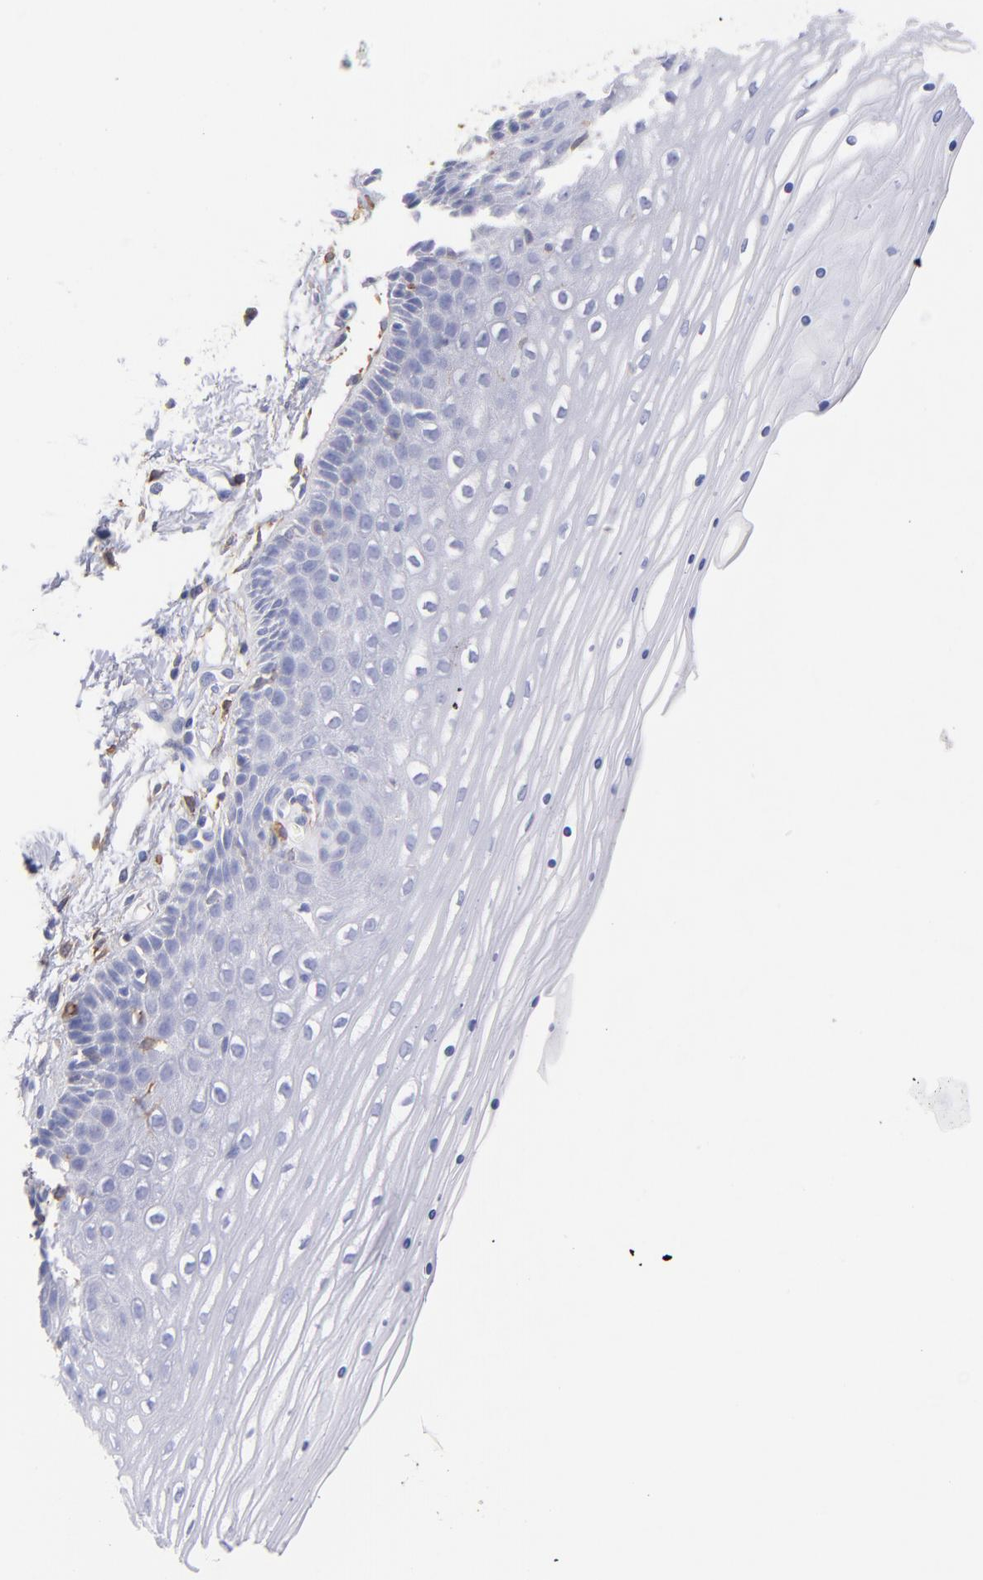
{"staining": {"intensity": "negative", "quantity": "none", "location": "none"}, "tissue": "cervix", "cell_type": "Glandular cells", "image_type": "normal", "snomed": [{"axis": "morphology", "description": "Normal tissue, NOS"}, {"axis": "topography", "description": "Cervix"}], "caption": "A high-resolution histopathology image shows immunohistochemistry staining of normal cervix, which reveals no significant expression in glandular cells. (Brightfield microscopy of DAB (3,3'-diaminobenzidine) immunohistochemistry at high magnification).", "gene": "PRKCA", "patient": {"sex": "female", "age": 39}}